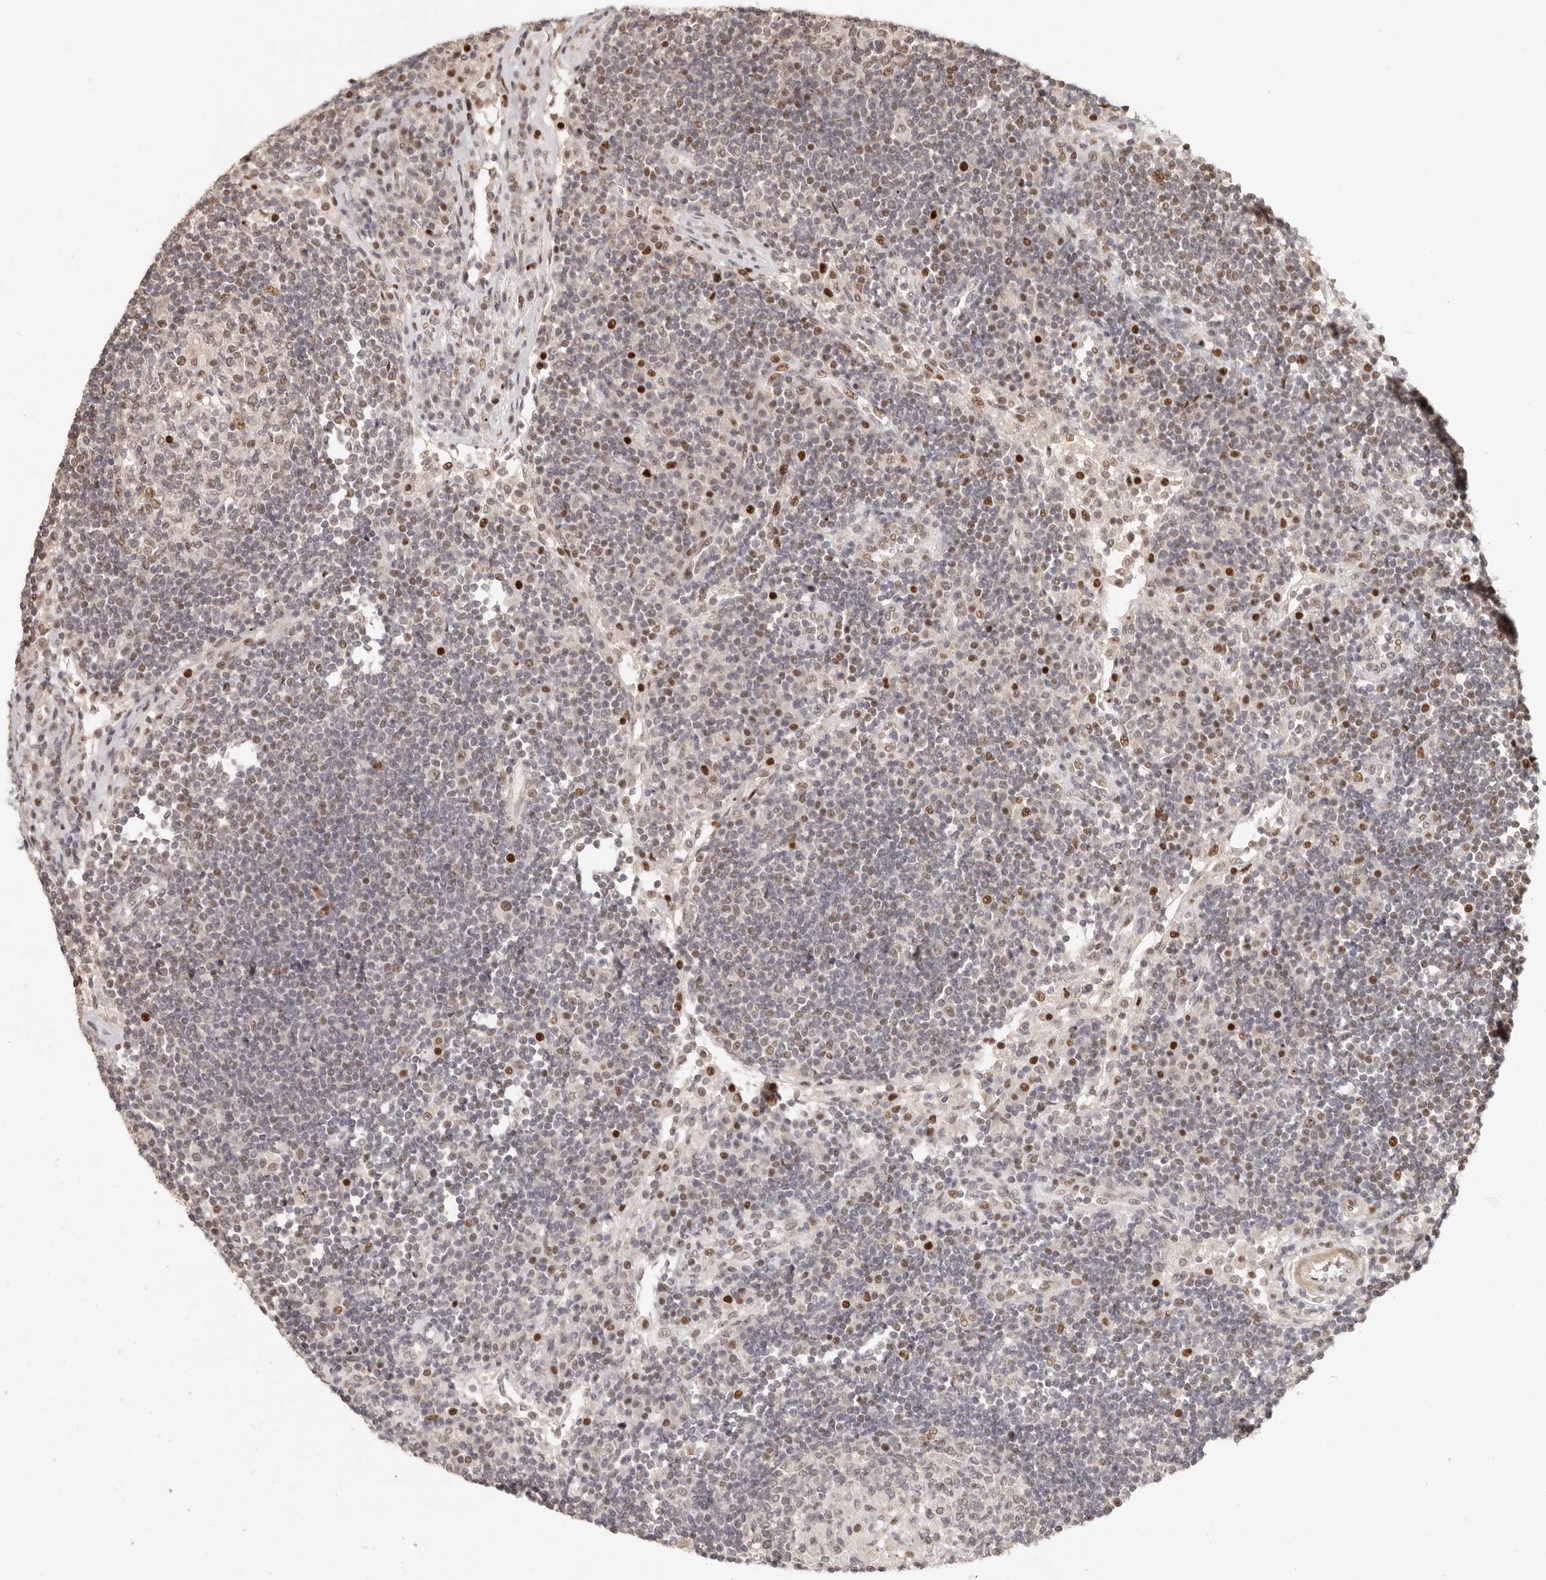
{"staining": {"intensity": "moderate", "quantity": "<25%", "location": "nuclear"}, "tissue": "lymph node", "cell_type": "Germinal center cells", "image_type": "normal", "snomed": [{"axis": "morphology", "description": "Normal tissue, NOS"}, {"axis": "topography", "description": "Lymph node"}], "caption": "Immunohistochemistry (IHC) micrograph of unremarkable human lymph node stained for a protein (brown), which demonstrates low levels of moderate nuclear staining in about <25% of germinal center cells.", "gene": "GPBP1L1", "patient": {"sex": "female", "age": 53}}